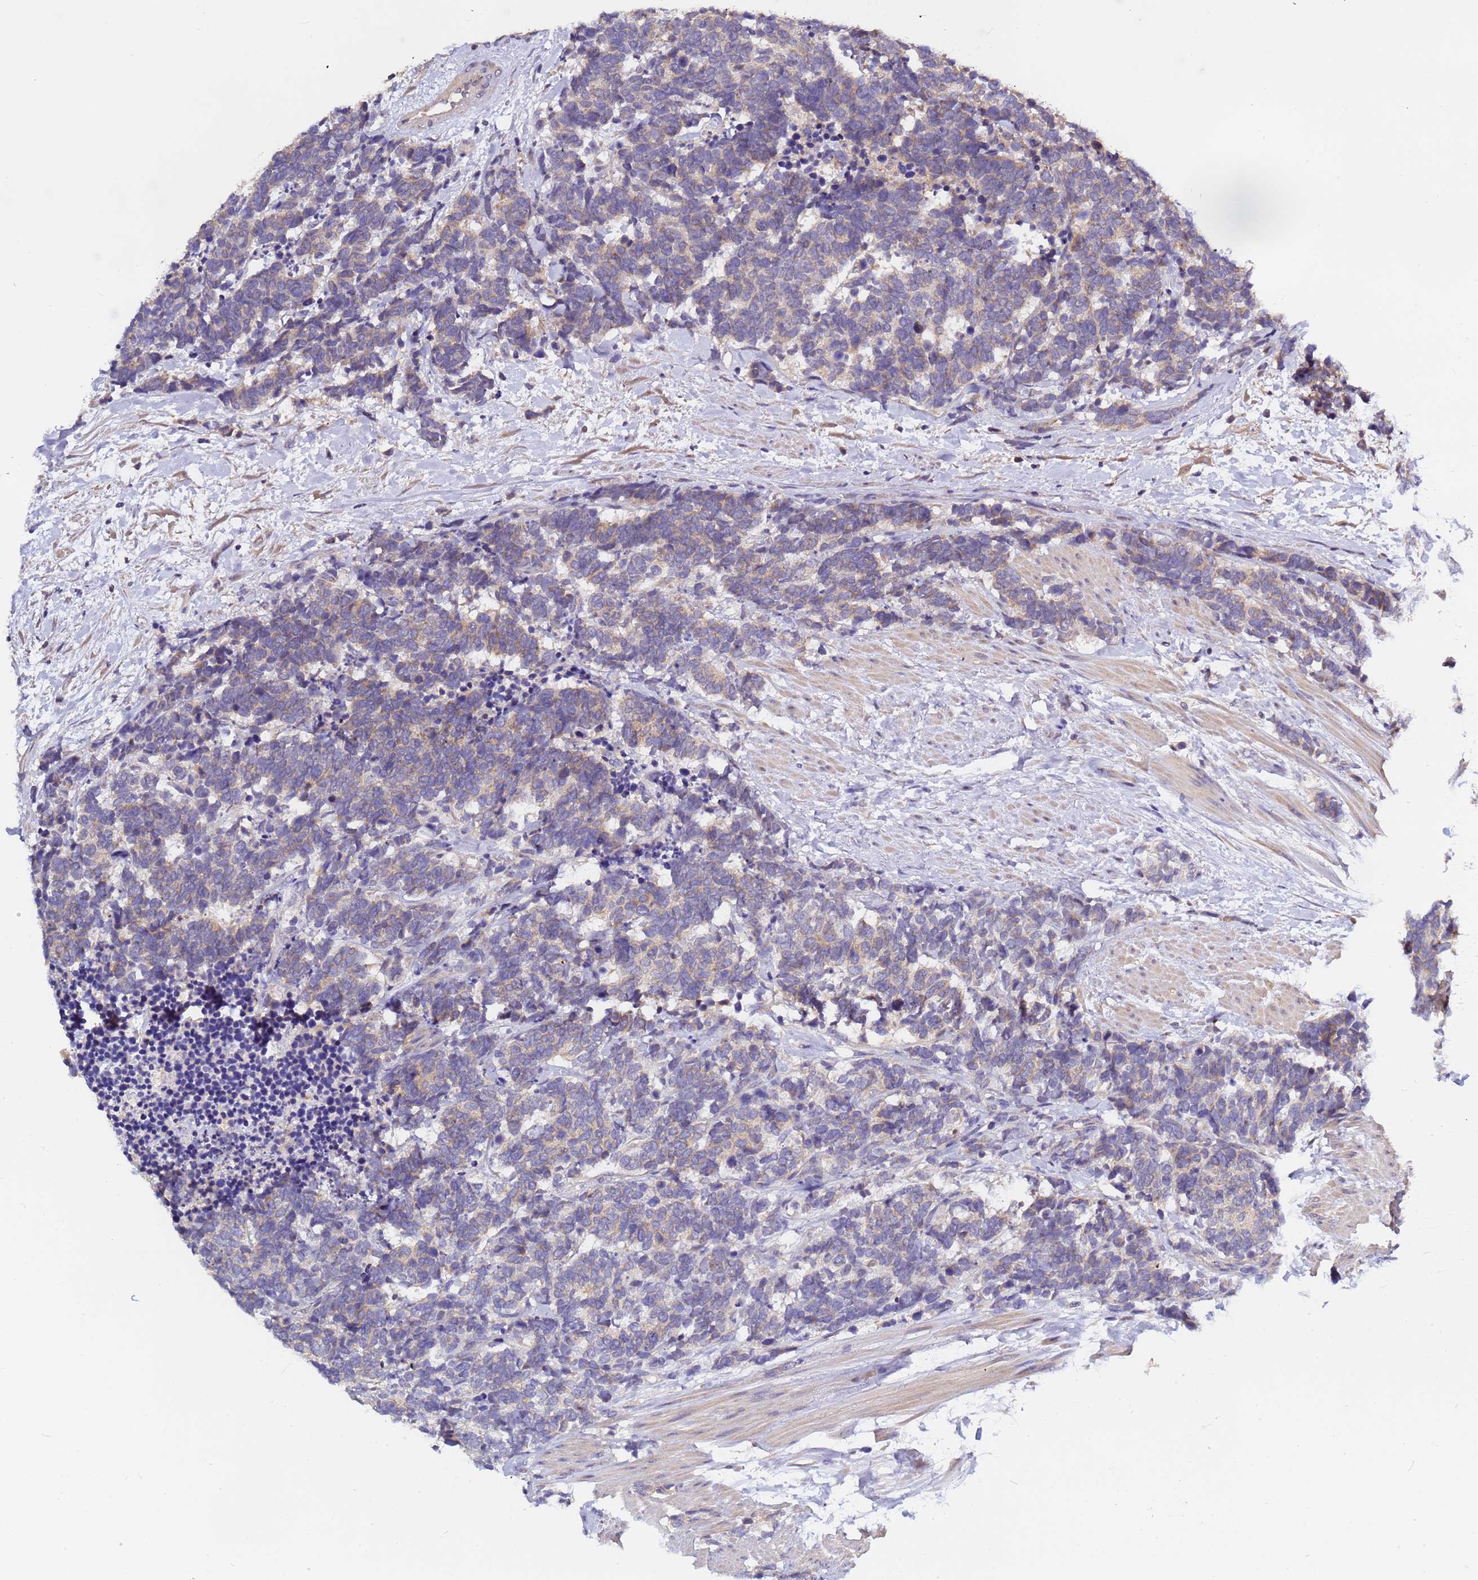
{"staining": {"intensity": "weak", "quantity": "25%-75%", "location": "cytoplasmic/membranous"}, "tissue": "carcinoid", "cell_type": "Tumor cells", "image_type": "cancer", "snomed": [{"axis": "morphology", "description": "Carcinoma, NOS"}, {"axis": "morphology", "description": "Carcinoid, malignant, NOS"}, {"axis": "topography", "description": "Prostate"}], "caption": "Immunohistochemical staining of carcinoma exhibits low levels of weak cytoplasmic/membranous positivity in approximately 25%-75% of tumor cells.", "gene": "ELMOD2", "patient": {"sex": "male", "age": 57}}